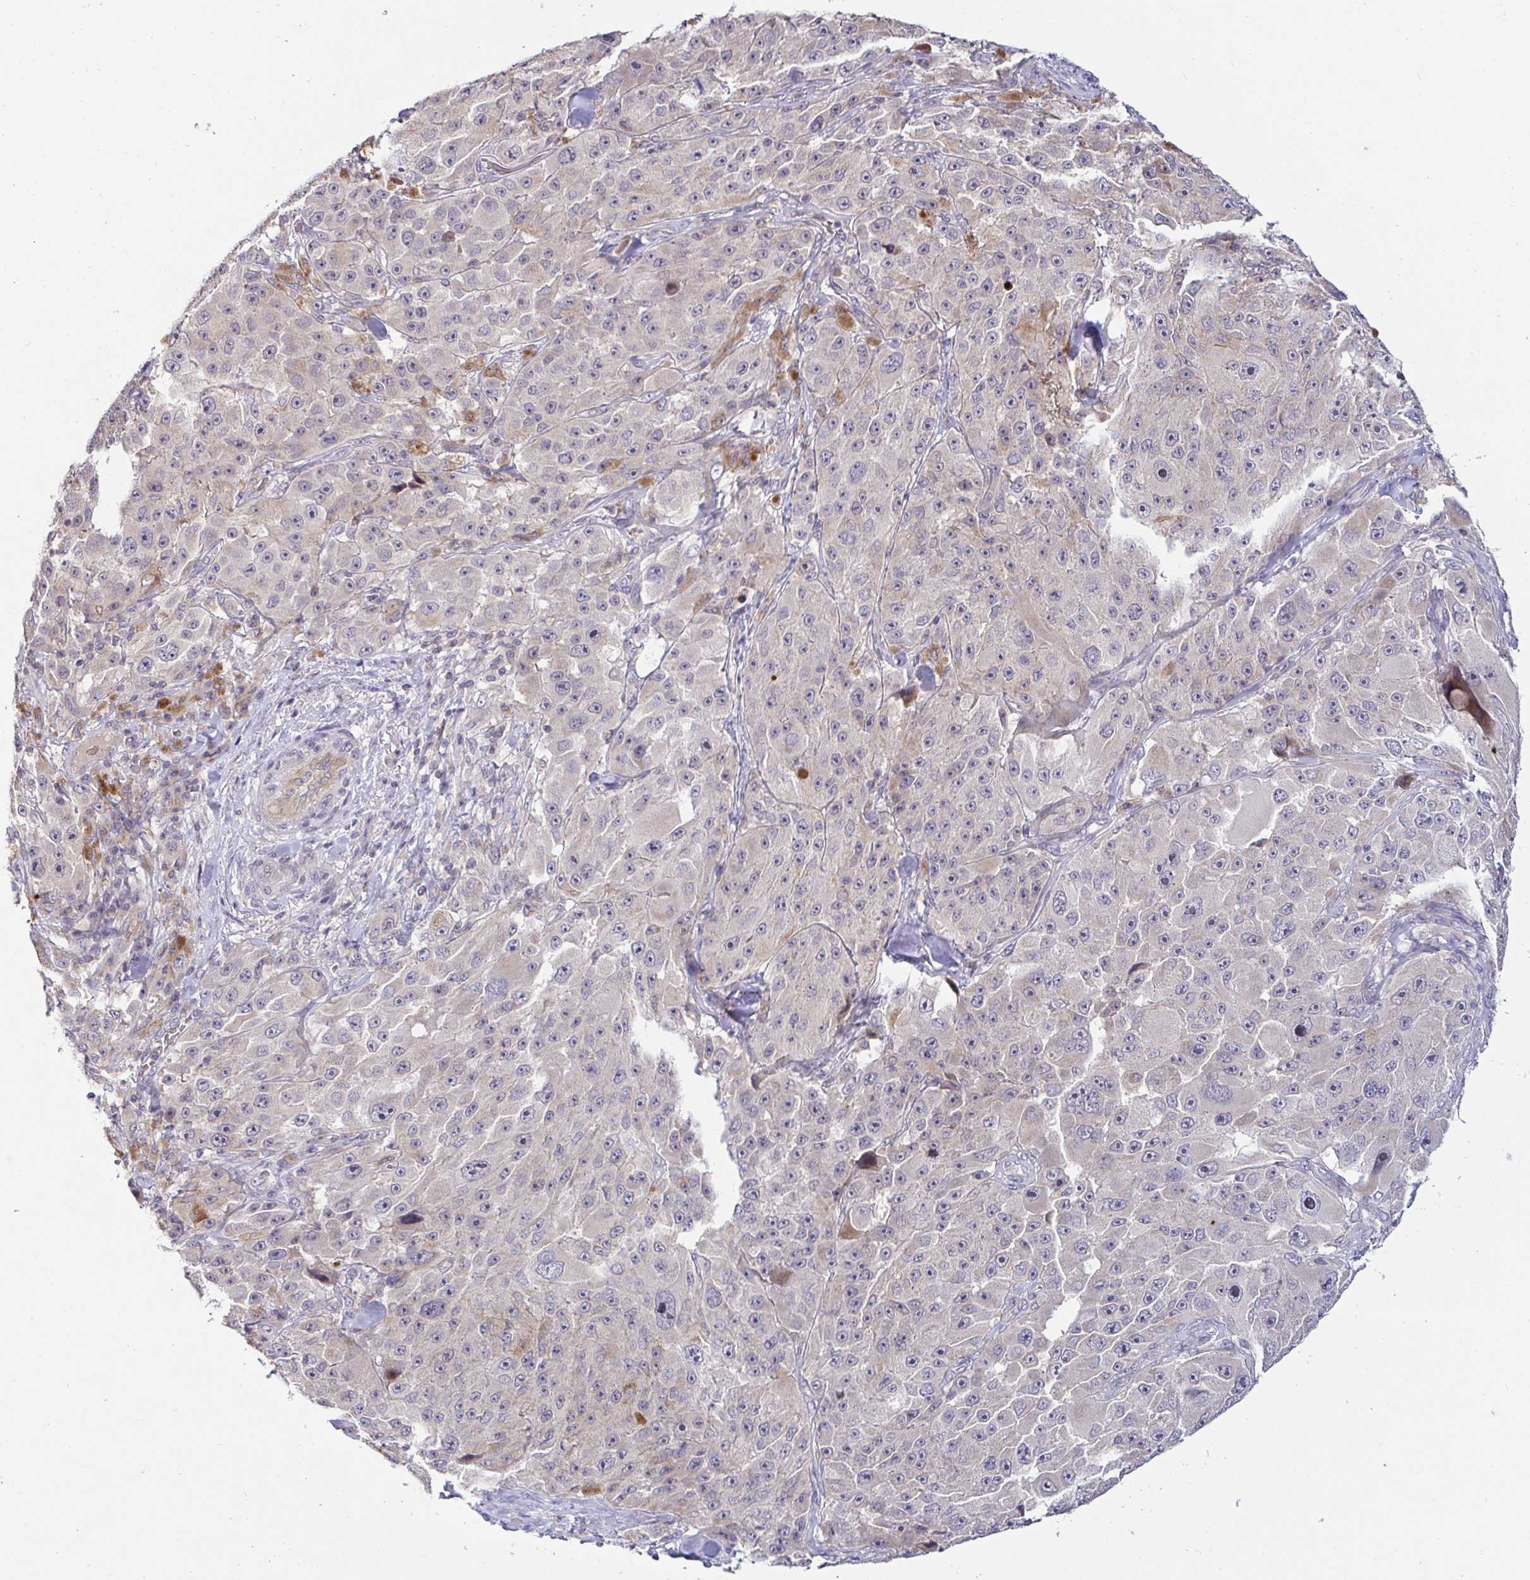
{"staining": {"intensity": "negative", "quantity": "none", "location": "none"}, "tissue": "melanoma", "cell_type": "Tumor cells", "image_type": "cancer", "snomed": [{"axis": "morphology", "description": "Malignant melanoma, Metastatic site"}, {"axis": "topography", "description": "Lymph node"}], "caption": "Tumor cells are negative for protein expression in human melanoma.", "gene": "GSTM1", "patient": {"sex": "male", "age": 62}}